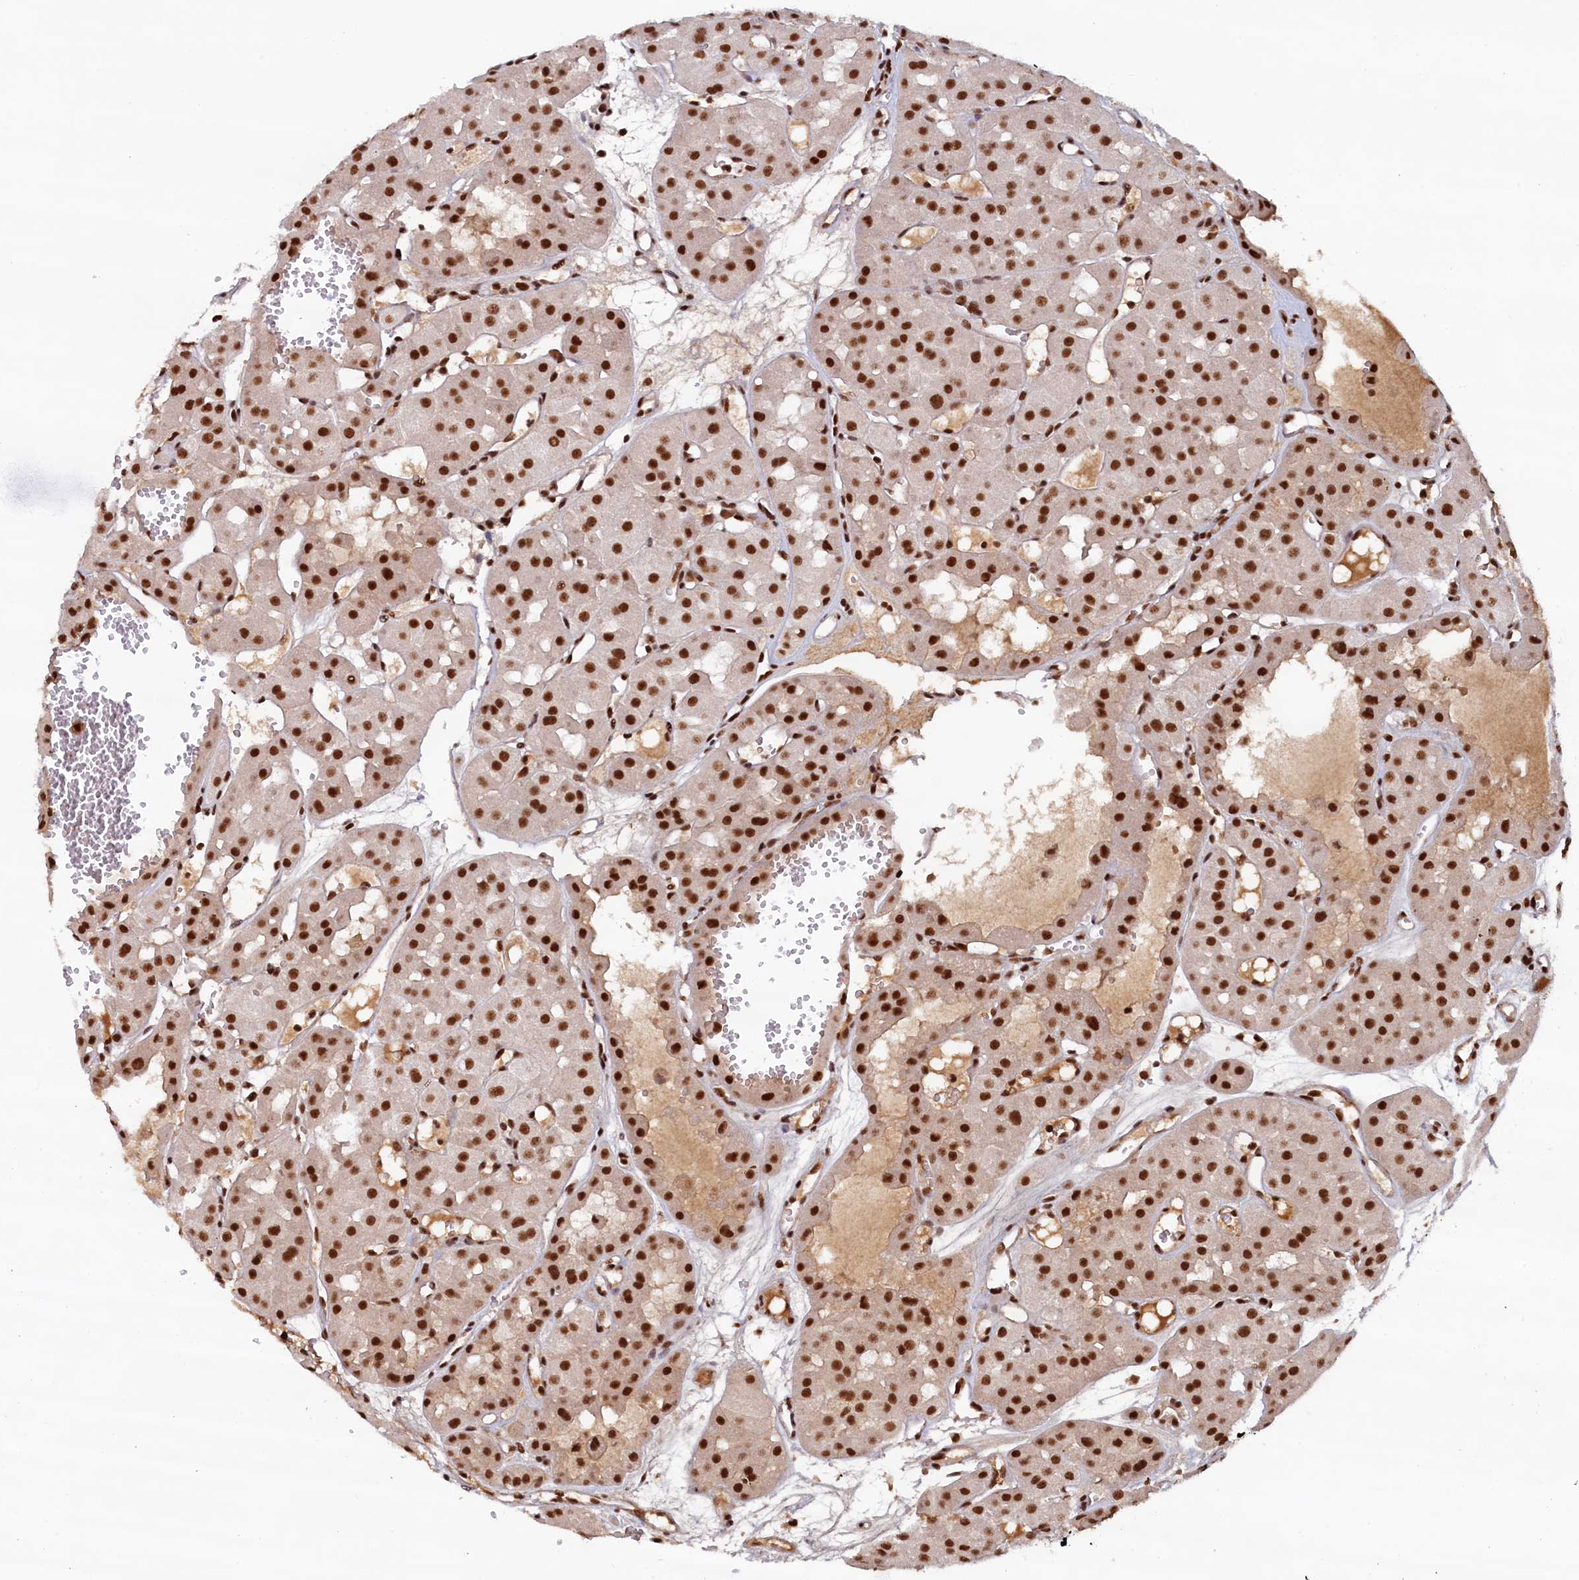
{"staining": {"intensity": "strong", "quantity": ">75%", "location": "nuclear"}, "tissue": "renal cancer", "cell_type": "Tumor cells", "image_type": "cancer", "snomed": [{"axis": "morphology", "description": "Carcinoma, NOS"}, {"axis": "topography", "description": "Kidney"}], "caption": "Brown immunohistochemical staining in renal cancer (carcinoma) demonstrates strong nuclear positivity in approximately >75% of tumor cells.", "gene": "ZC3H18", "patient": {"sex": "female", "age": 75}}